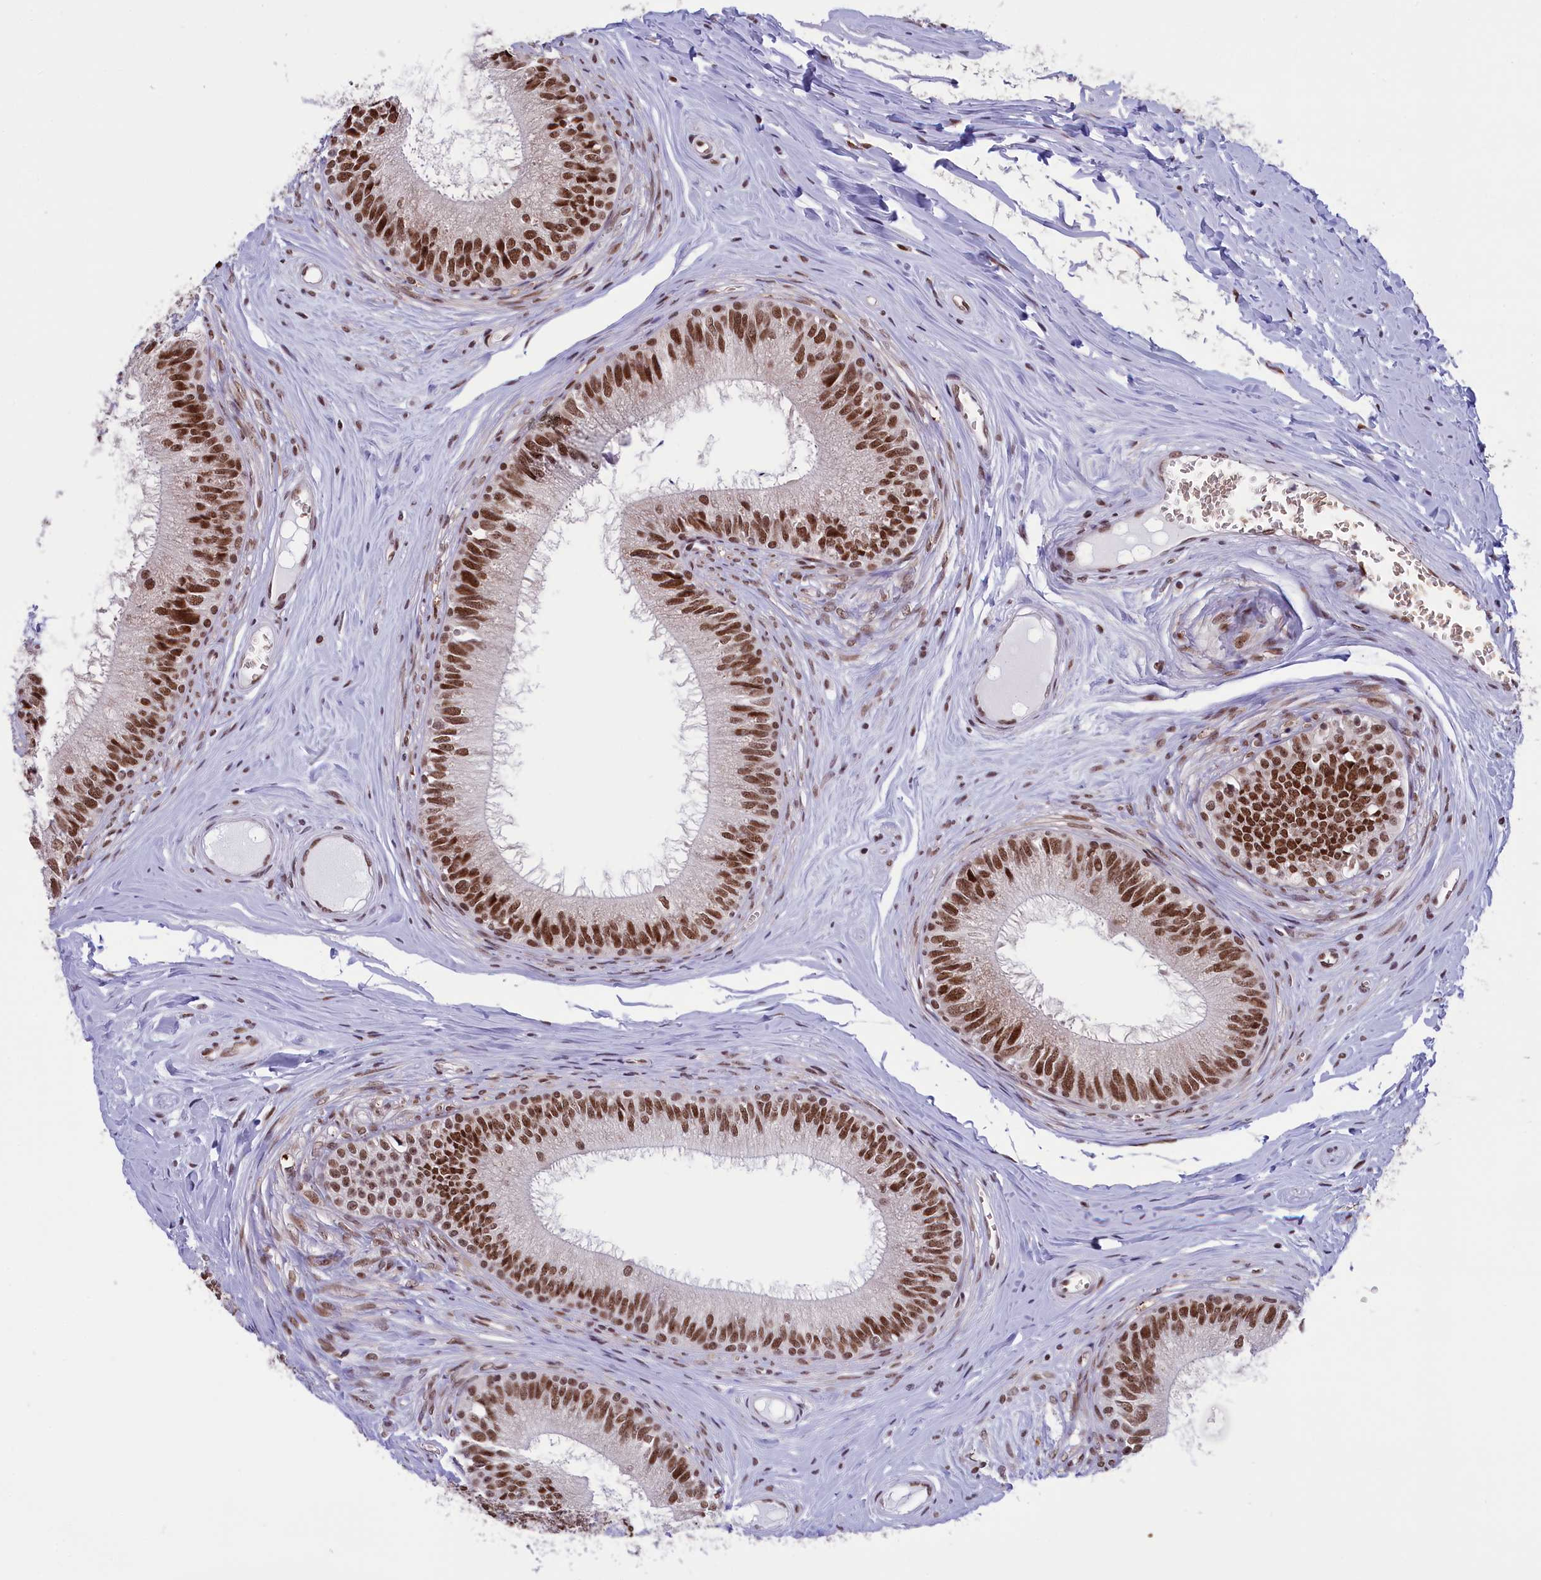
{"staining": {"intensity": "moderate", "quantity": ">75%", "location": "nuclear"}, "tissue": "epididymis", "cell_type": "Glandular cells", "image_type": "normal", "snomed": [{"axis": "morphology", "description": "Normal tissue, NOS"}, {"axis": "topography", "description": "Epididymis"}], "caption": "IHC staining of benign epididymis, which demonstrates medium levels of moderate nuclear staining in approximately >75% of glandular cells indicating moderate nuclear protein staining. The staining was performed using DAB (3,3'-diaminobenzidine) (brown) for protein detection and nuclei were counterstained in hematoxylin (blue).", "gene": "MPHOSPH8", "patient": {"sex": "male", "age": 33}}